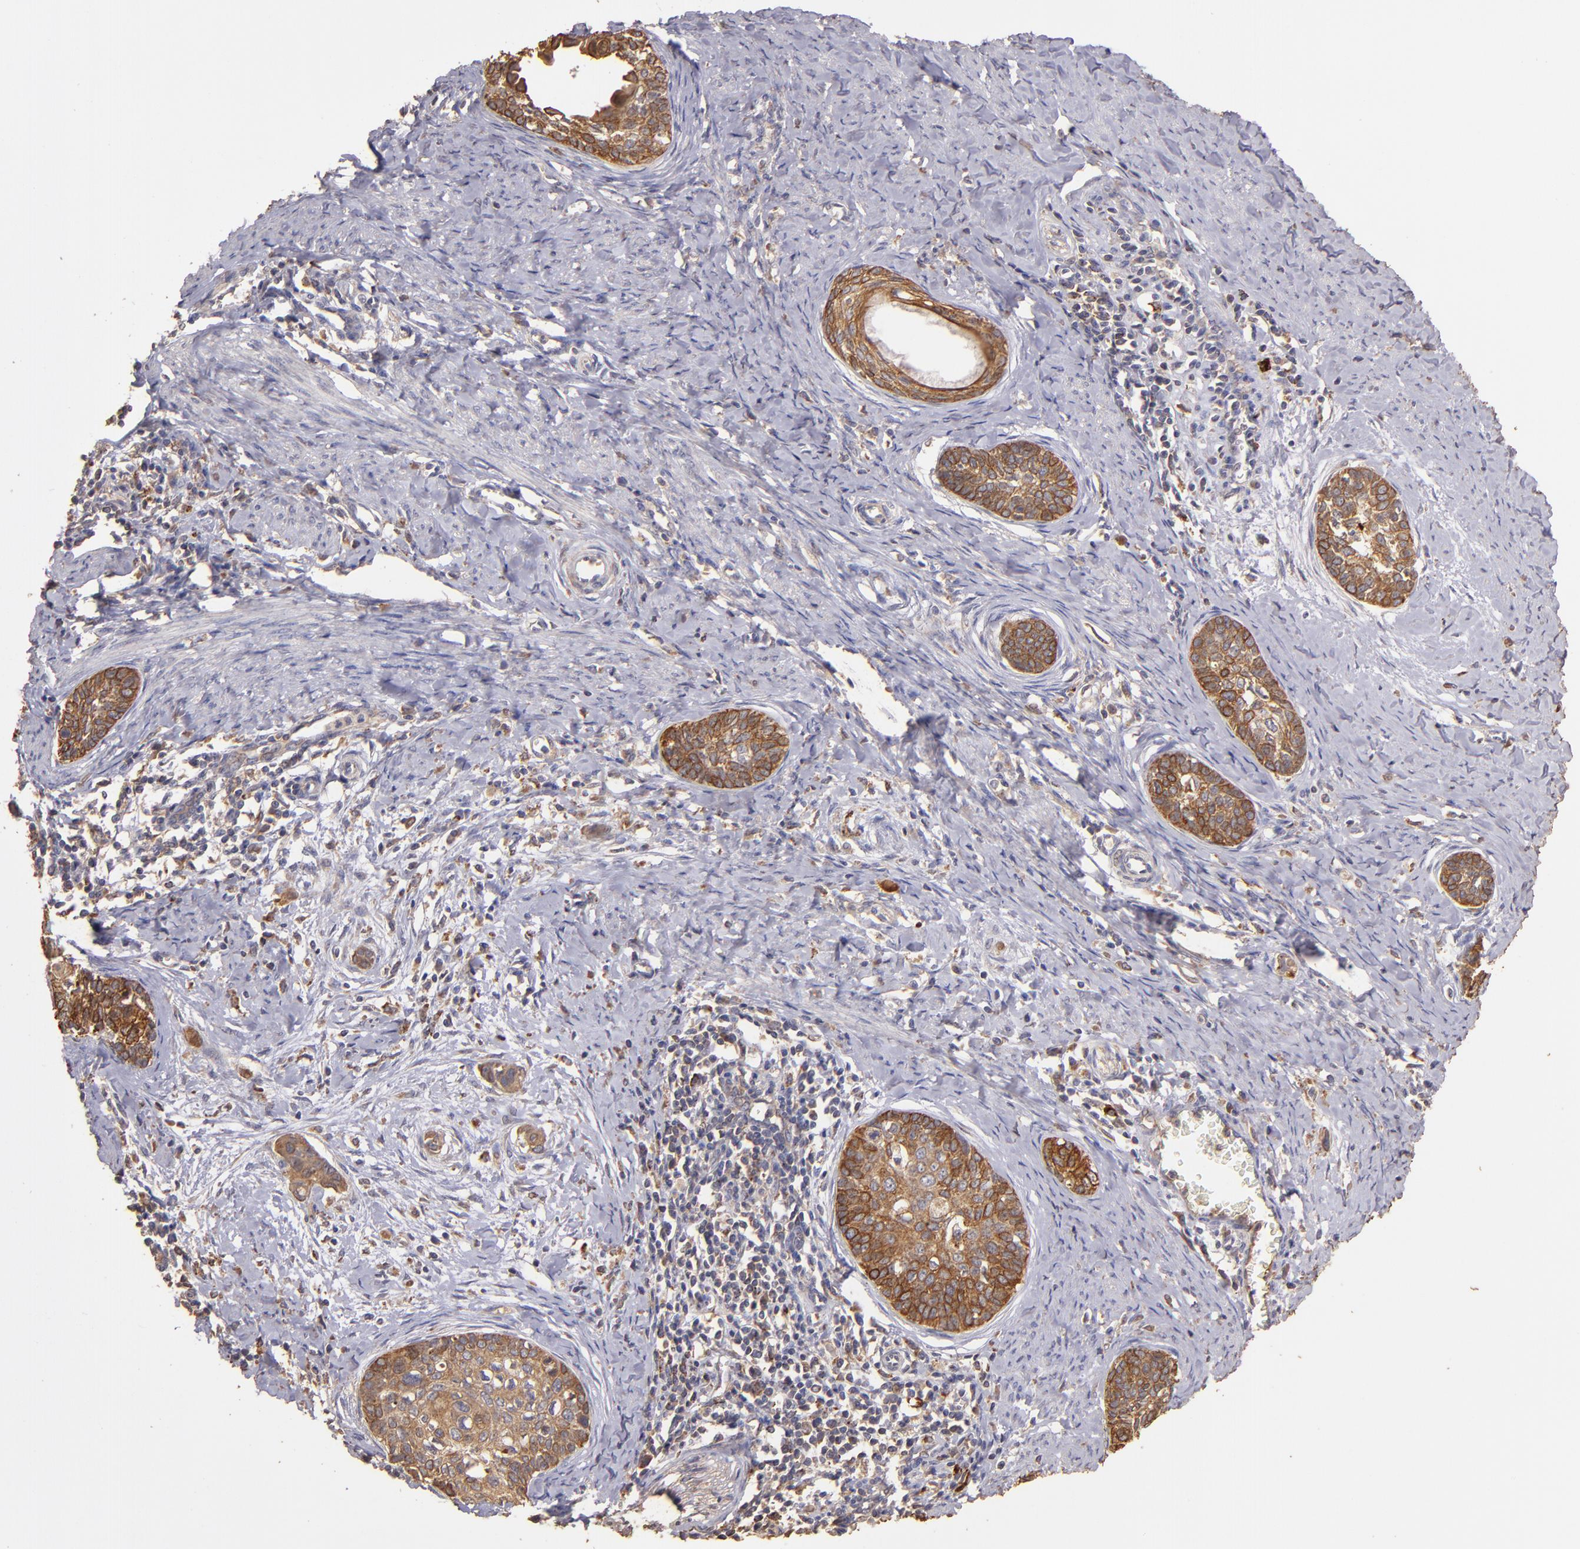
{"staining": {"intensity": "moderate", "quantity": ">75%", "location": "cytoplasmic/membranous"}, "tissue": "cervical cancer", "cell_type": "Tumor cells", "image_type": "cancer", "snomed": [{"axis": "morphology", "description": "Squamous cell carcinoma, NOS"}, {"axis": "topography", "description": "Cervix"}], "caption": "Immunohistochemical staining of human cervical squamous cell carcinoma exhibits medium levels of moderate cytoplasmic/membranous protein staining in about >75% of tumor cells. Nuclei are stained in blue.", "gene": "SRRD", "patient": {"sex": "female", "age": 33}}